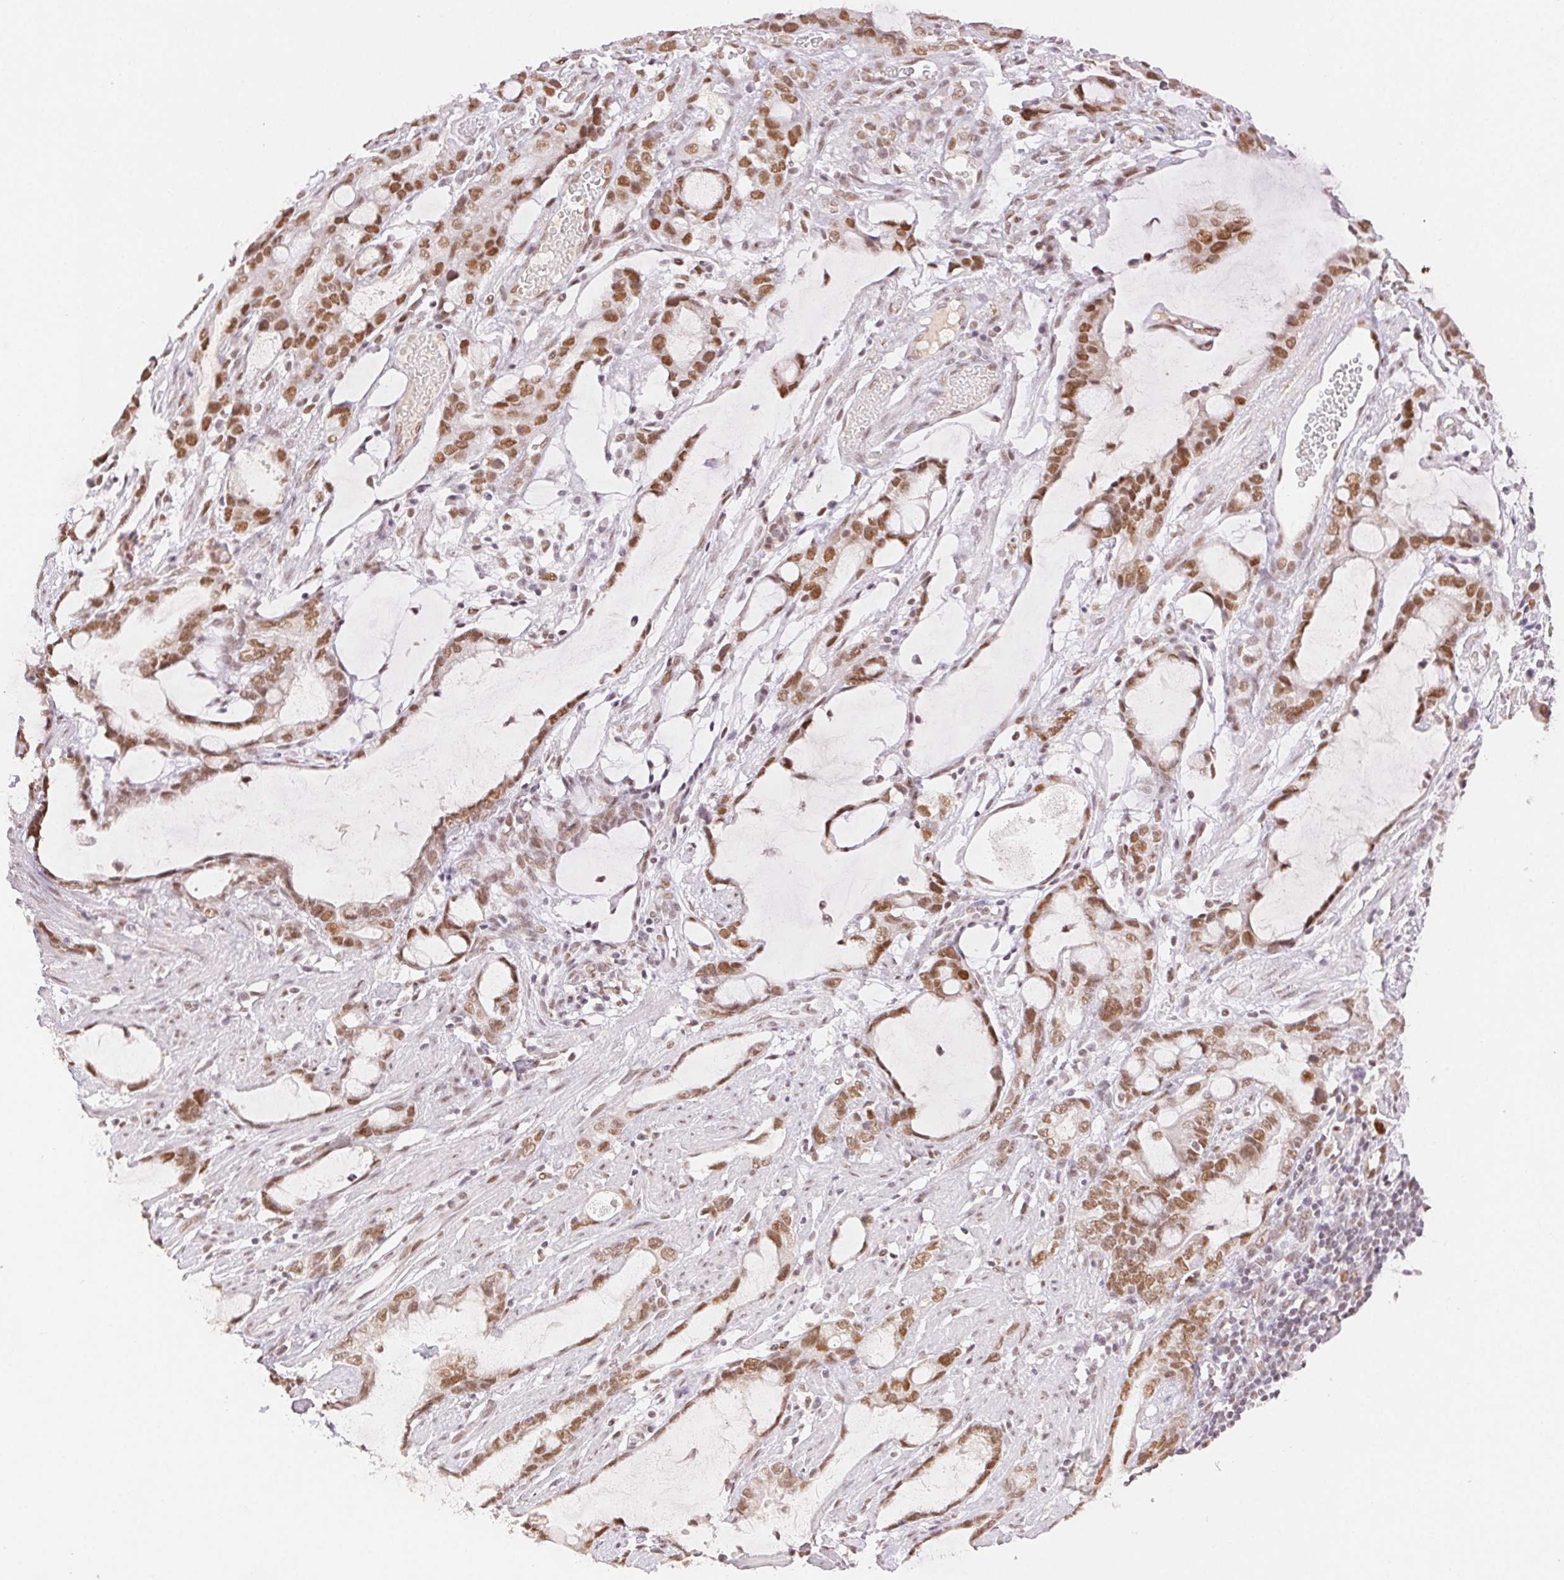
{"staining": {"intensity": "moderate", "quantity": ">75%", "location": "nuclear"}, "tissue": "stomach cancer", "cell_type": "Tumor cells", "image_type": "cancer", "snomed": [{"axis": "morphology", "description": "Adenocarcinoma, NOS"}, {"axis": "topography", "description": "Stomach"}], "caption": "Human adenocarcinoma (stomach) stained for a protein (brown) exhibits moderate nuclear positive staining in approximately >75% of tumor cells.", "gene": "H2AZ2", "patient": {"sex": "male", "age": 55}}